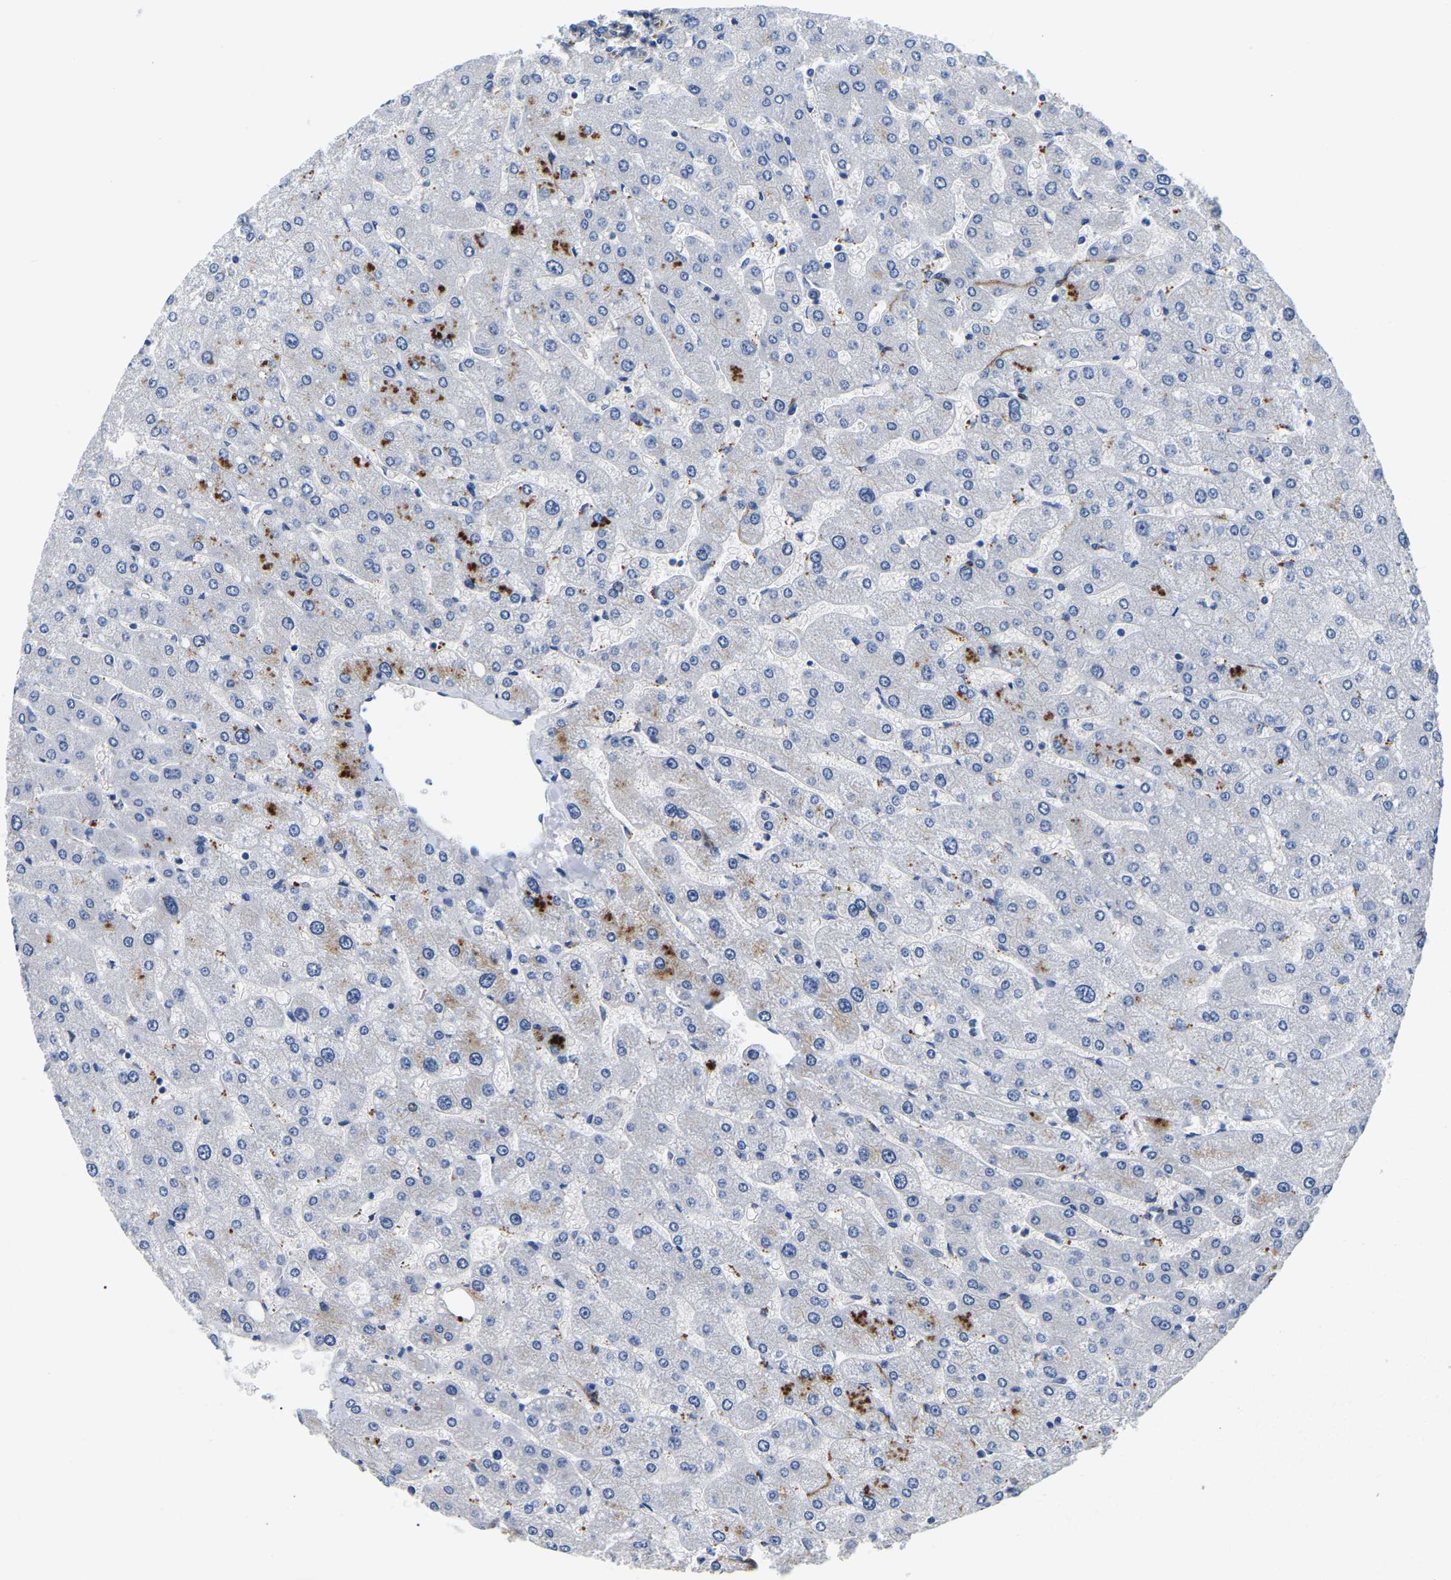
{"staining": {"intensity": "negative", "quantity": "none", "location": "none"}, "tissue": "liver", "cell_type": "Cholangiocytes", "image_type": "normal", "snomed": [{"axis": "morphology", "description": "Normal tissue, NOS"}, {"axis": "topography", "description": "Liver"}], "caption": "An image of human liver is negative for staining in cholangiocytes.", "gene": "DUSP8", "patient": {"sex": "male", "age": 55}}